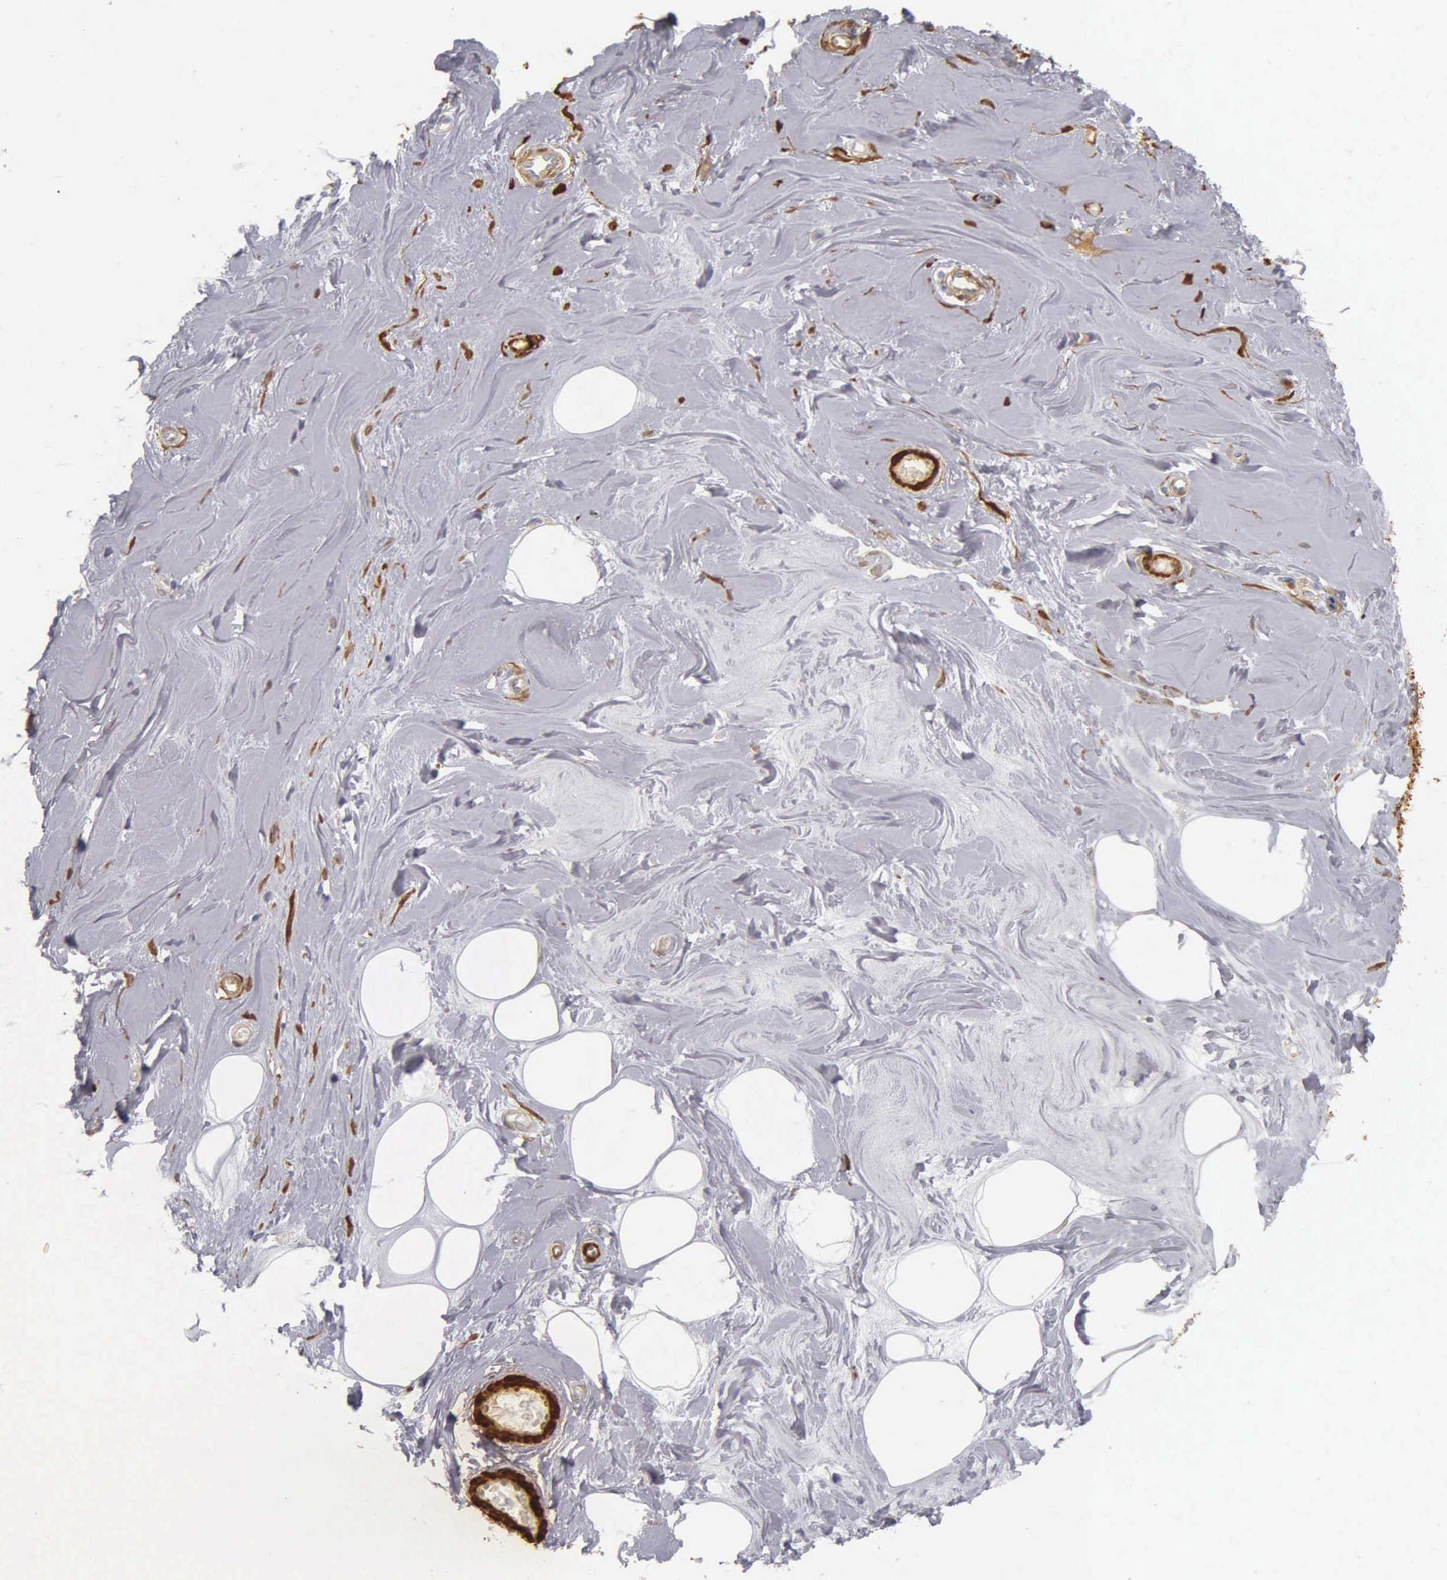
{"staining": {"intensity": "negative", "quantity": "none", "location": "none"}, "tissue": "breast", "cell_type": "Adipocytes", "image_type": "normal", "snomed": [{"axis": "morphology", "description": "Normal tissue, NOS"}, {"axis": "topography", "description": "Breast"}], "caption": "This is an immunohistochemistry histopathology image of normal human breast. There is no positivity in adipocytes.", "gene": "CNN1", "patient": {"sex": "female", "age": 44}}